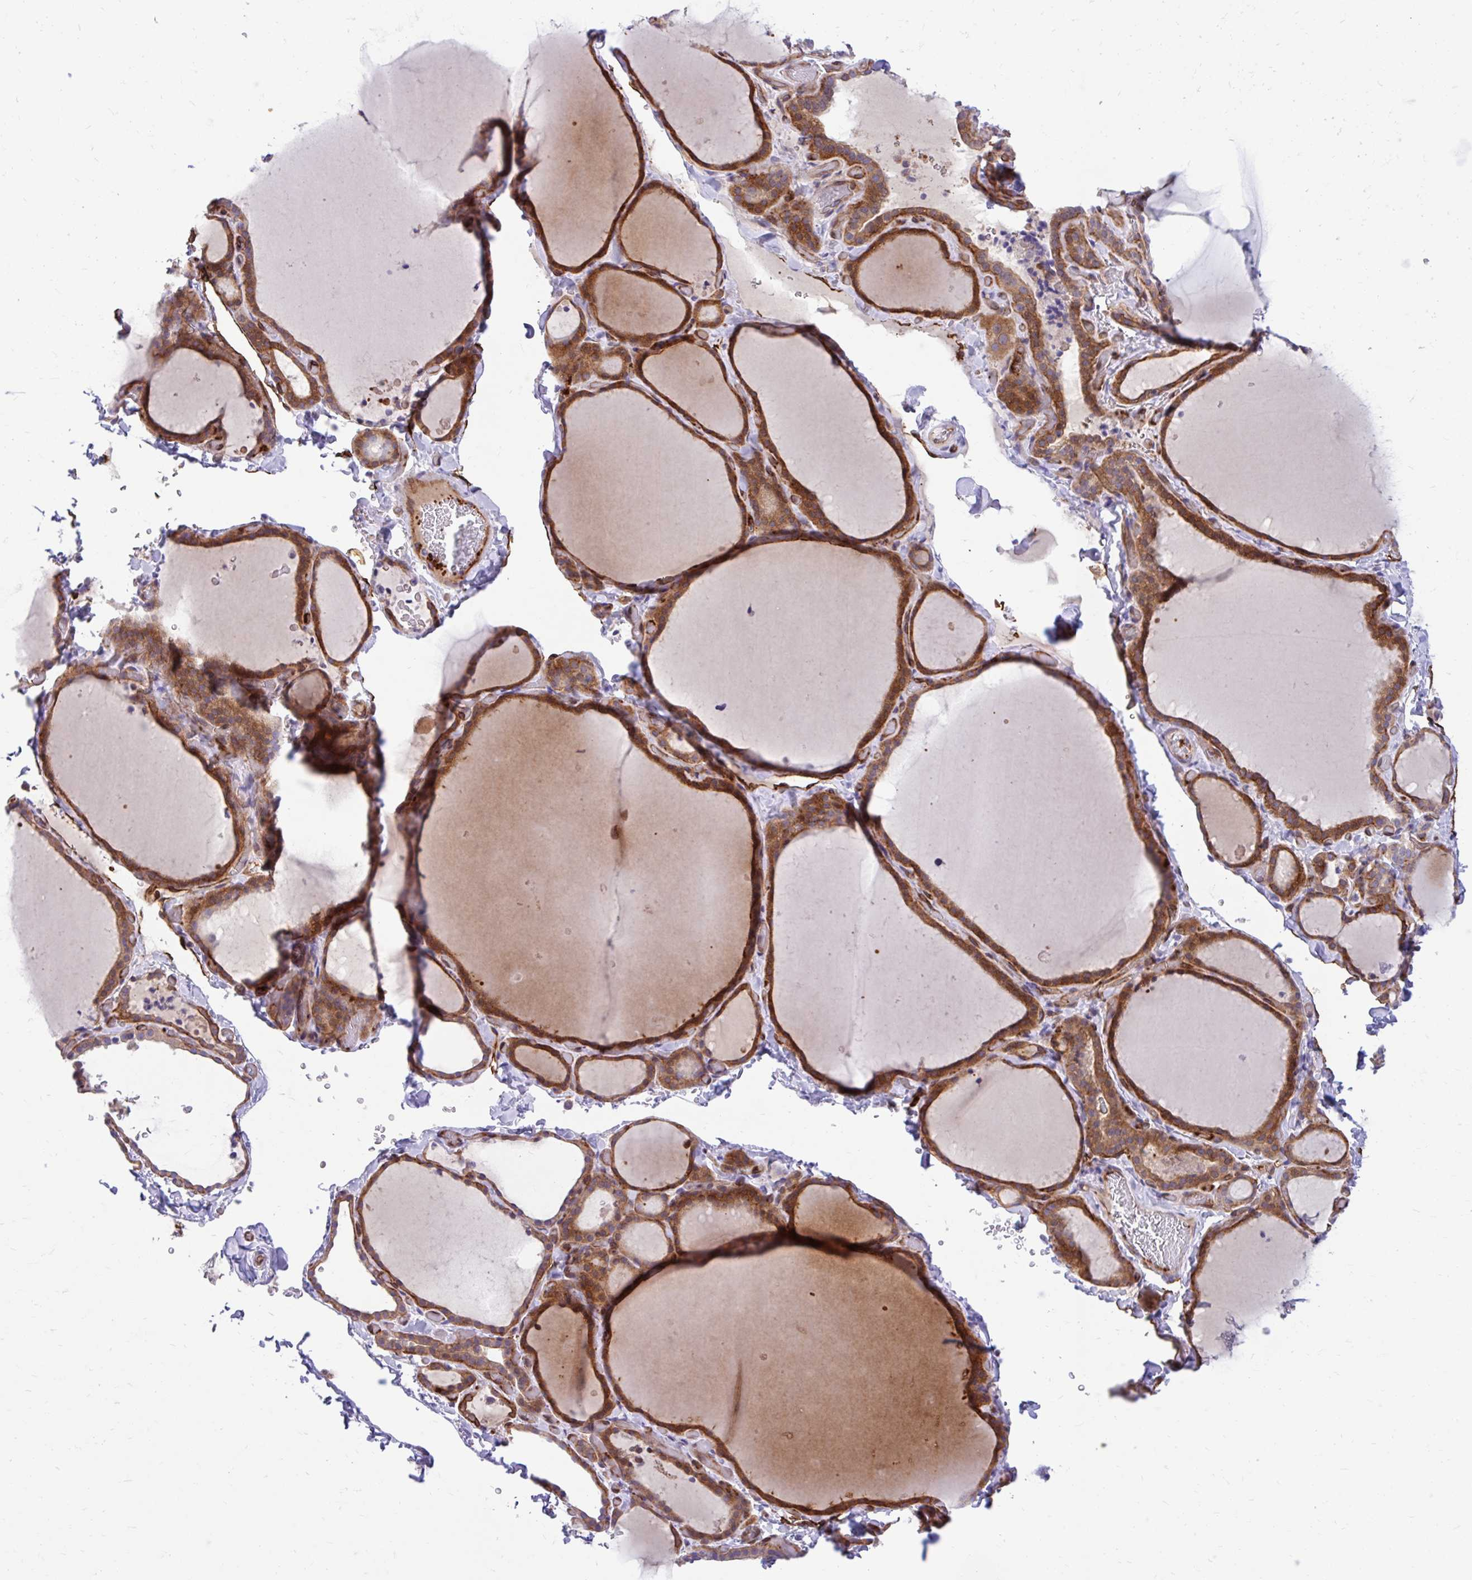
{"staining": {"intensity": "moderate", "quantity": ">75%", "location": "cytoplasmic/membranous"}, "tissue": "thyroid gland", "cell_type": "Glandular cells", "image_type": "normal", "snomed": [{"axis": "morphology", "description": "Normal tissue, NOS"}, {"axis": "topography", "description": "Thyroid gland"}], "caption": "This is a photomicrograph of immunohistochemistry (IHC) staining of benign thyroid gland, which shows moderate positivity in the cytoplasmic/membranous of glandular cells.", "gene": "ESPNL", "patient": {"sex": "female", "age": 22}}